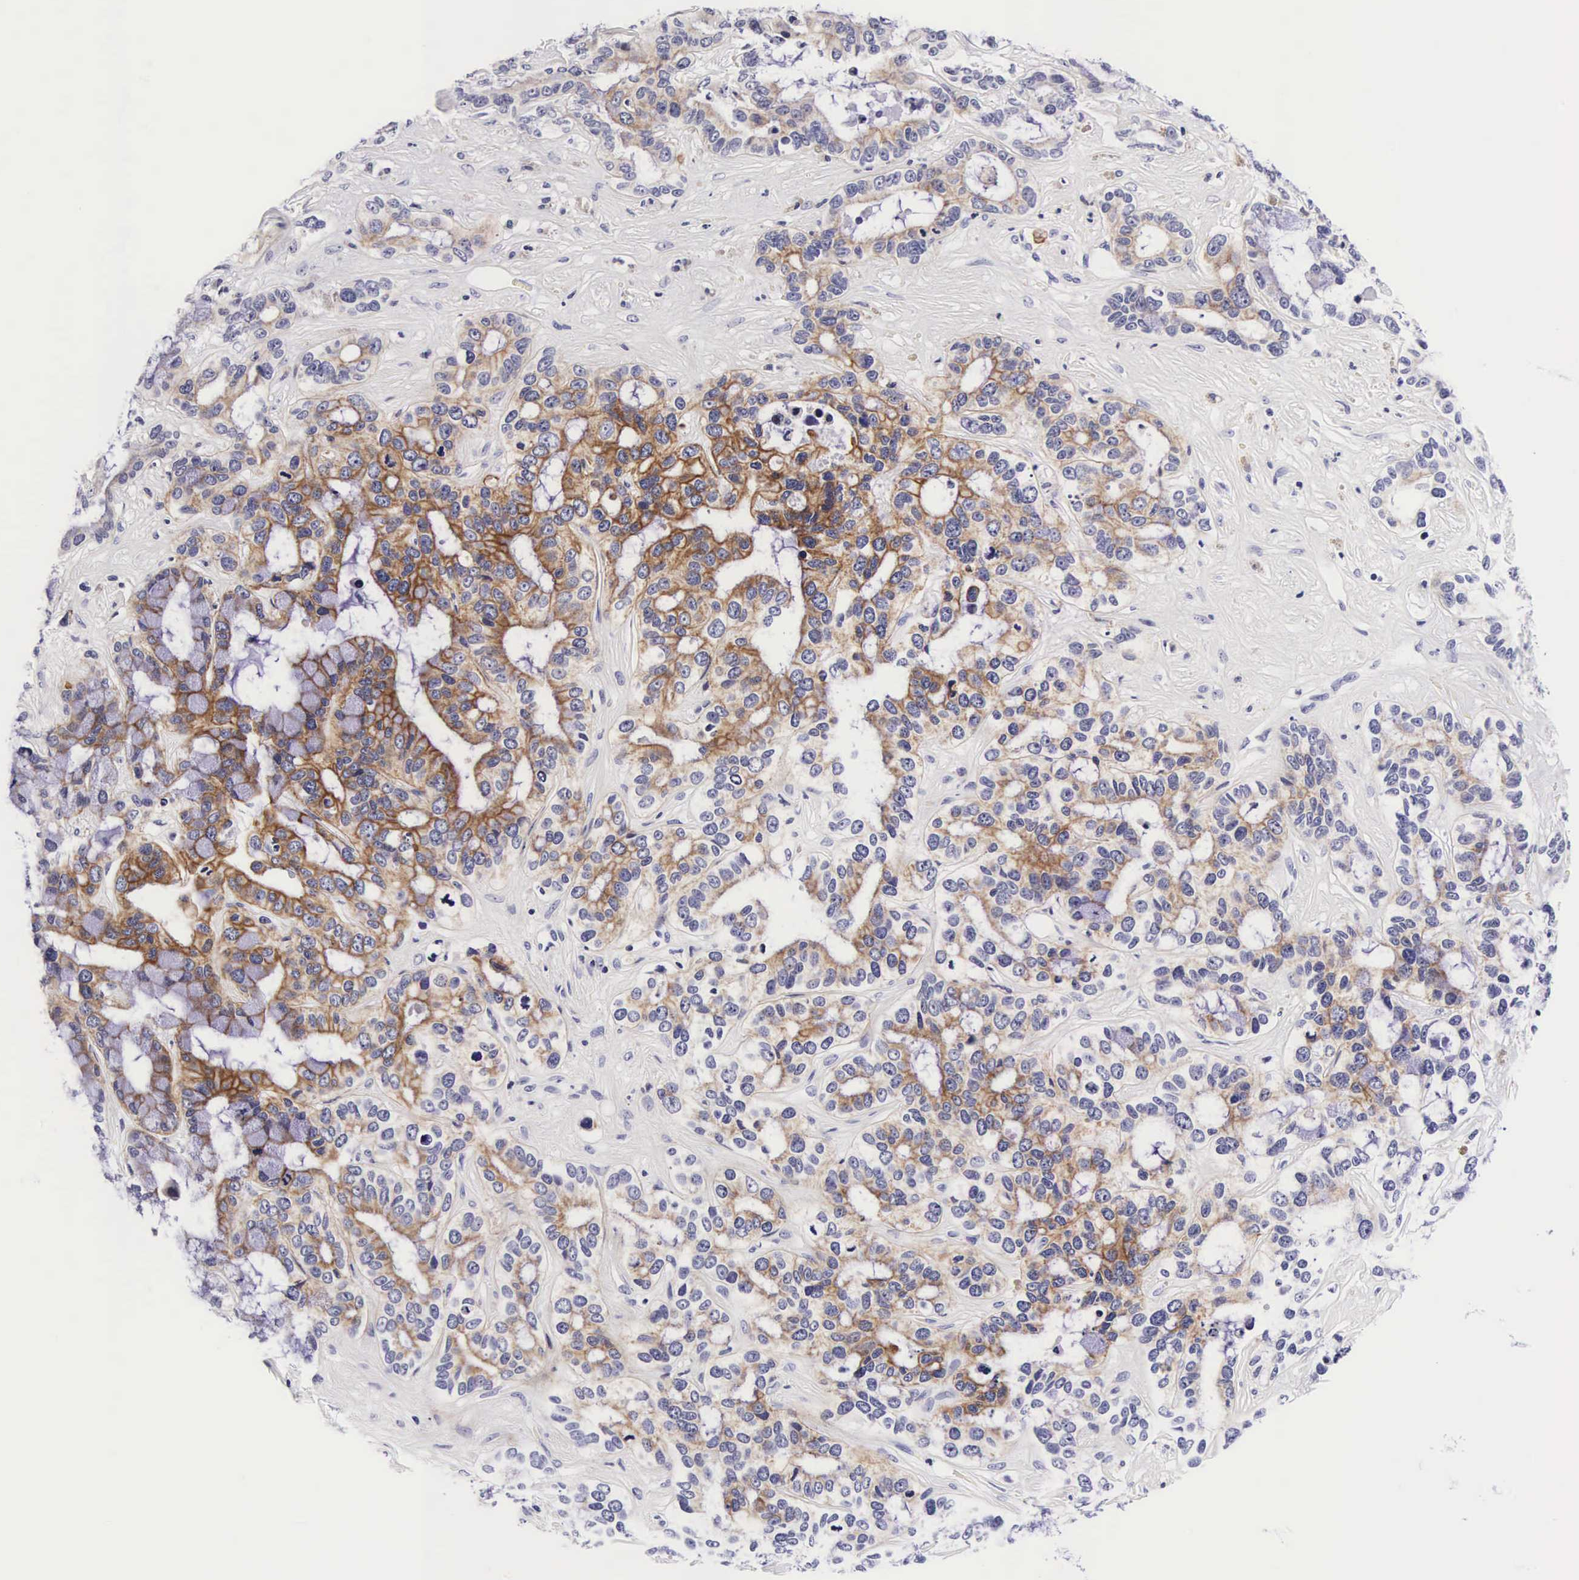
{"staining": {"intensity": "moderate", "quantity": "25%-75%", "location": "cytoplasmic/membranous"}, "tissue": "liver cancer", "cell_type": "Tumor cells", "image_type": "cancer", "snomed": [{"axis": "morphology", "description": "Cholangiocarcinoma"}, {"axis": "topography", "description": "Liver"}], "caption": "Brown immunohistochemical staining in human cholangiocarcinoma (liver) displays moderate cytoplasmic/membranous staining in approximately 25%-75% of tumor cells.", "gene": "UPRT", "patient": {"sex": "female", "age": 65}}